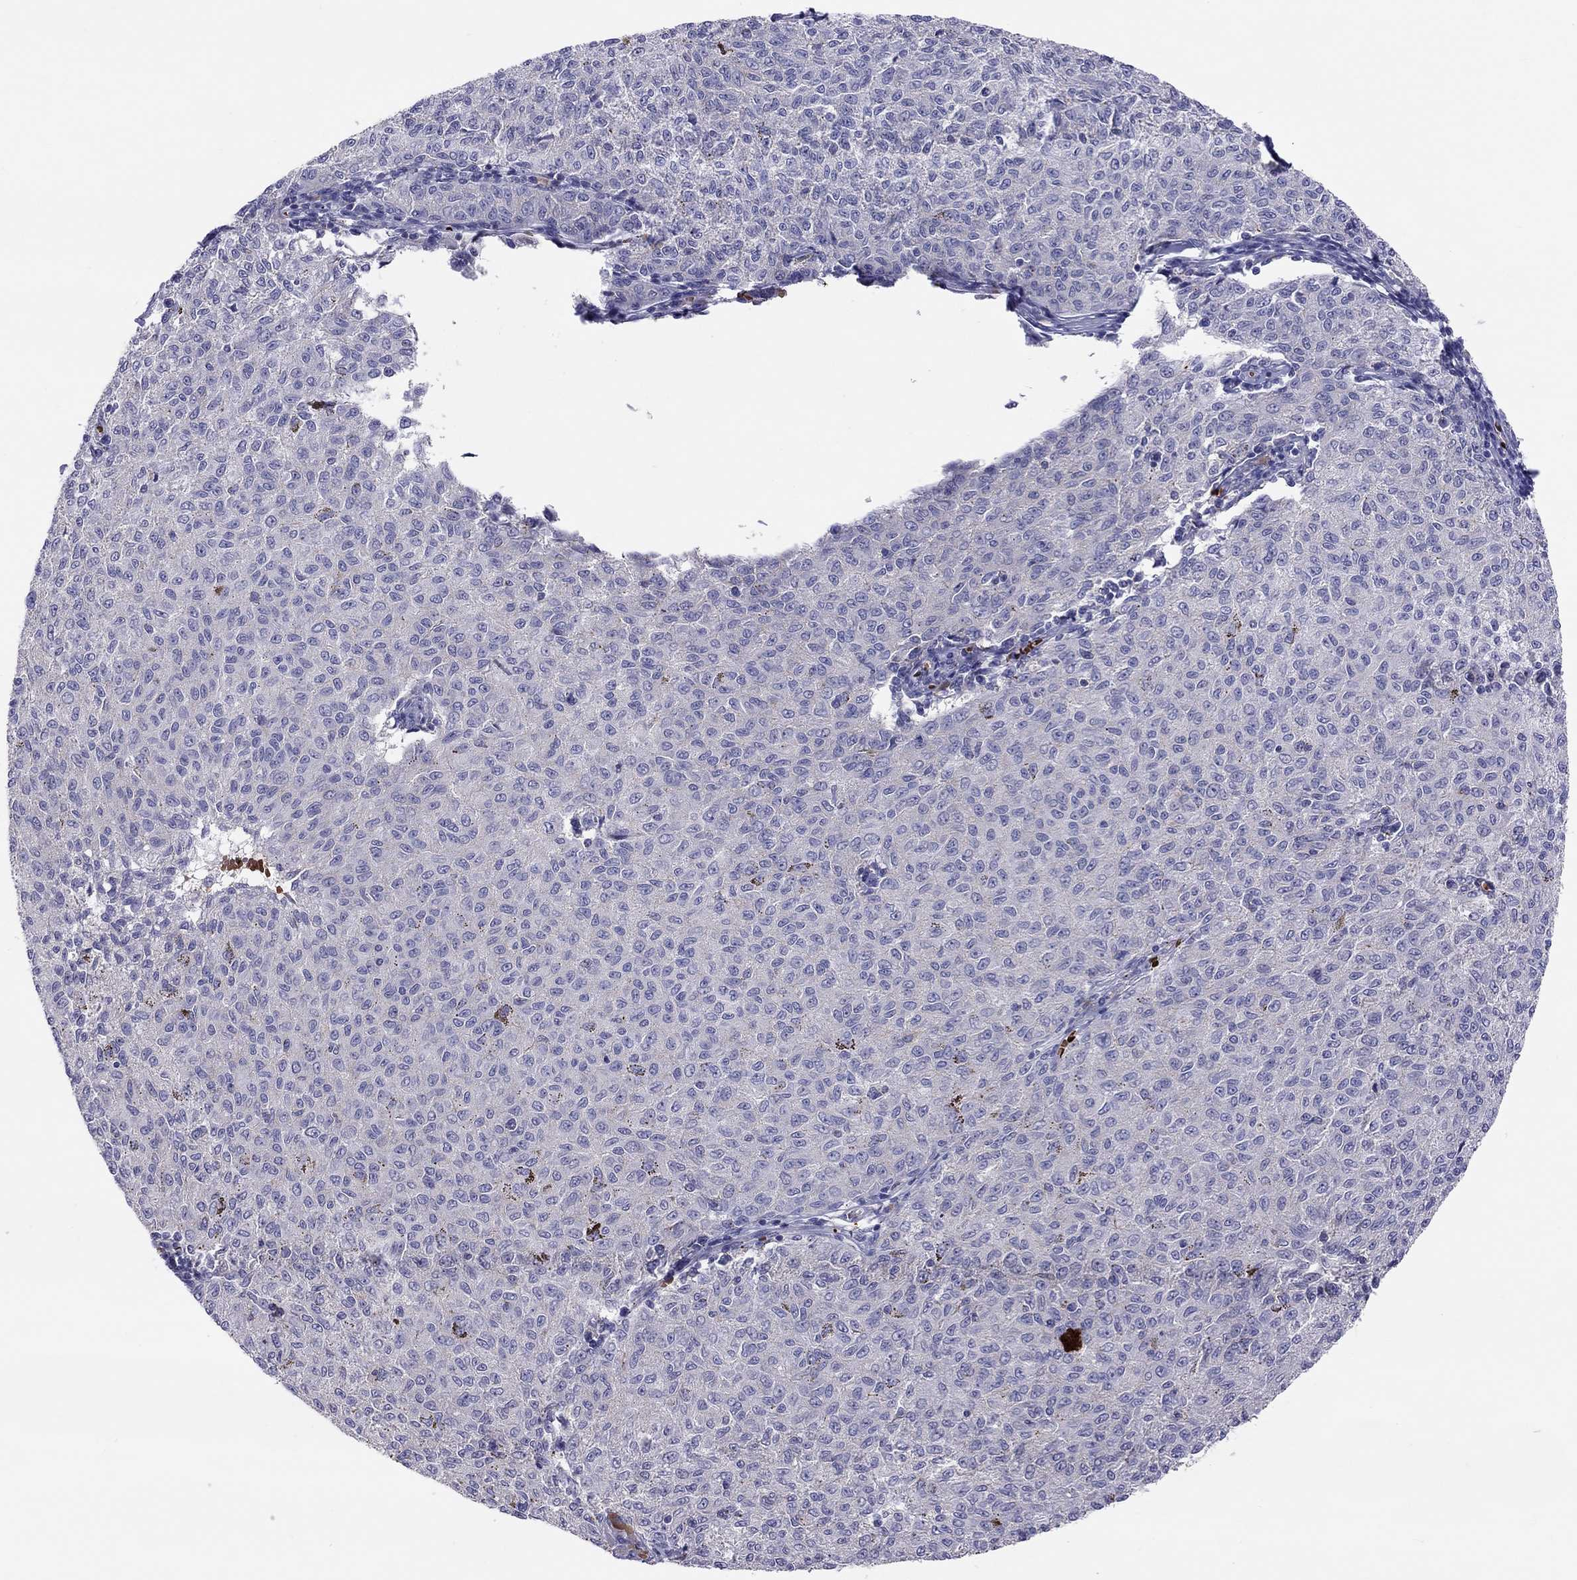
{"staining": {"intensity": "negative", "quantity": "none", "location": "none"}, "tissue": "melanoma", "cell_type": "Tumor cells", "image_type": "cancer", "snomed": [{"axis": "morphology", "description": "Malignant melanoma, NOS"}, {"axis": "topography", "description": "Skin"}], "caption": "Melanoma stained for a protein using immunohistochemistry (IHC) shows no expression tumor cells.", "gene": "FRMD1", "patient": {"sex": "female", "age": 72}}